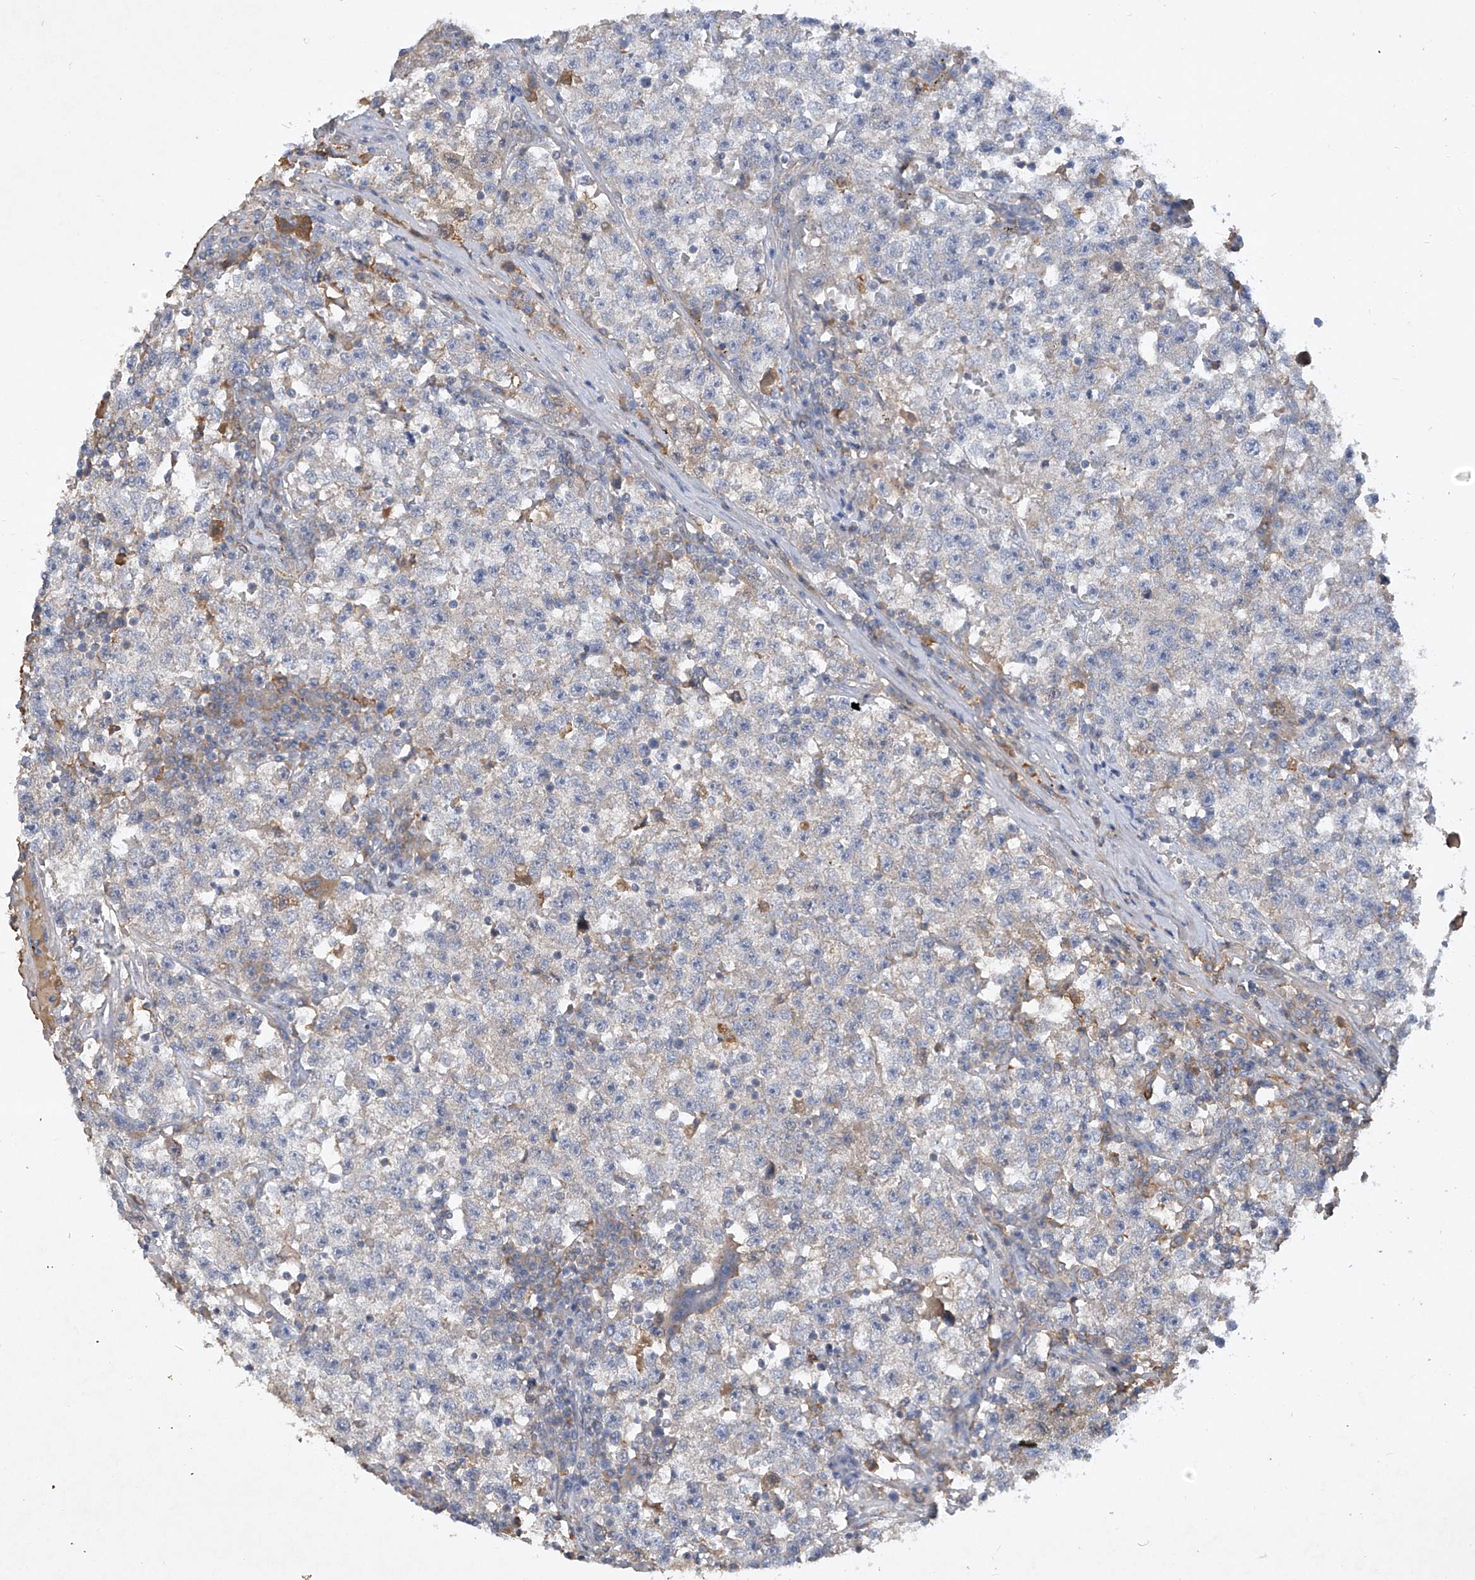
{"staining": {"intensity": "negative", "quantity": "none", "location": "none"}, "tissue": "testis cancer", "cell_type": "Tumor cells", "image_type": "cancer", "snomed": [{"axis": "morphology", "description": "Seminoma, NOS"}, {"axis": "topography", "description": "Testis"}], "caption": "Protein analysis of testis seminoma shows no significant expression in tumor cells.", "gene": "HAS3", "patient": {"sex": "male", "age": 22}}